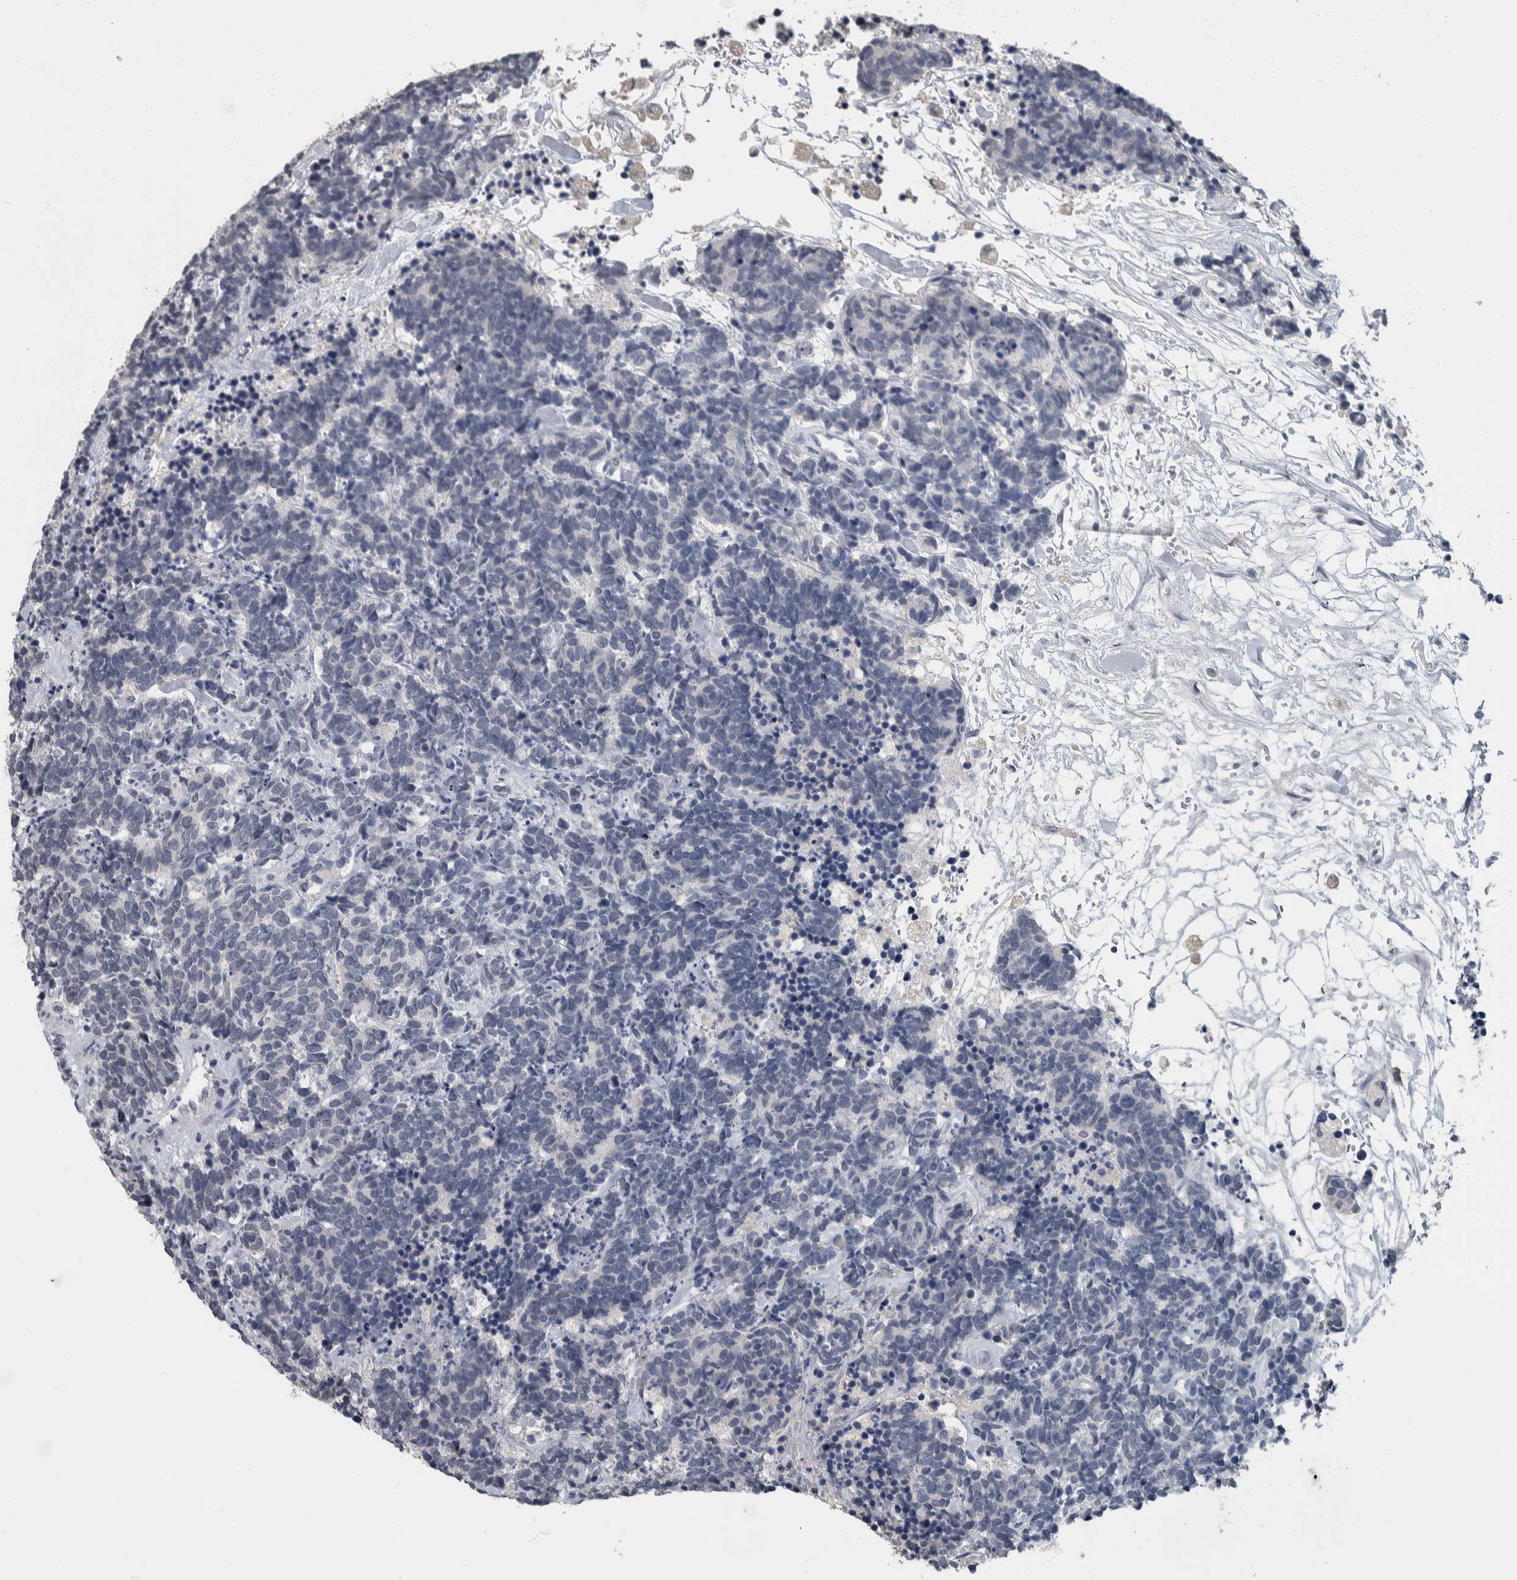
{"staining": {"intensity": "negative", "quantity": "none", "location": "none"}, "tissue": "carcinoid", "cell_type": "Tumor cells", "image_type": "cancer", "snomed": [{"axis": "morphology", "description": "Carcinoma, NOS"}, {"axis": "morphology", "description": "Carcinoid, malignant, NOS"}, {"axis": "topography", "description": "Urinary bladder"}], "caption": "The immunohistochemistry photomicrograph has no significant expression in tumor cells of carcinoma tissue.", "gene": "CAVIN4", "patient": {"sex": "male", "age": 57}}